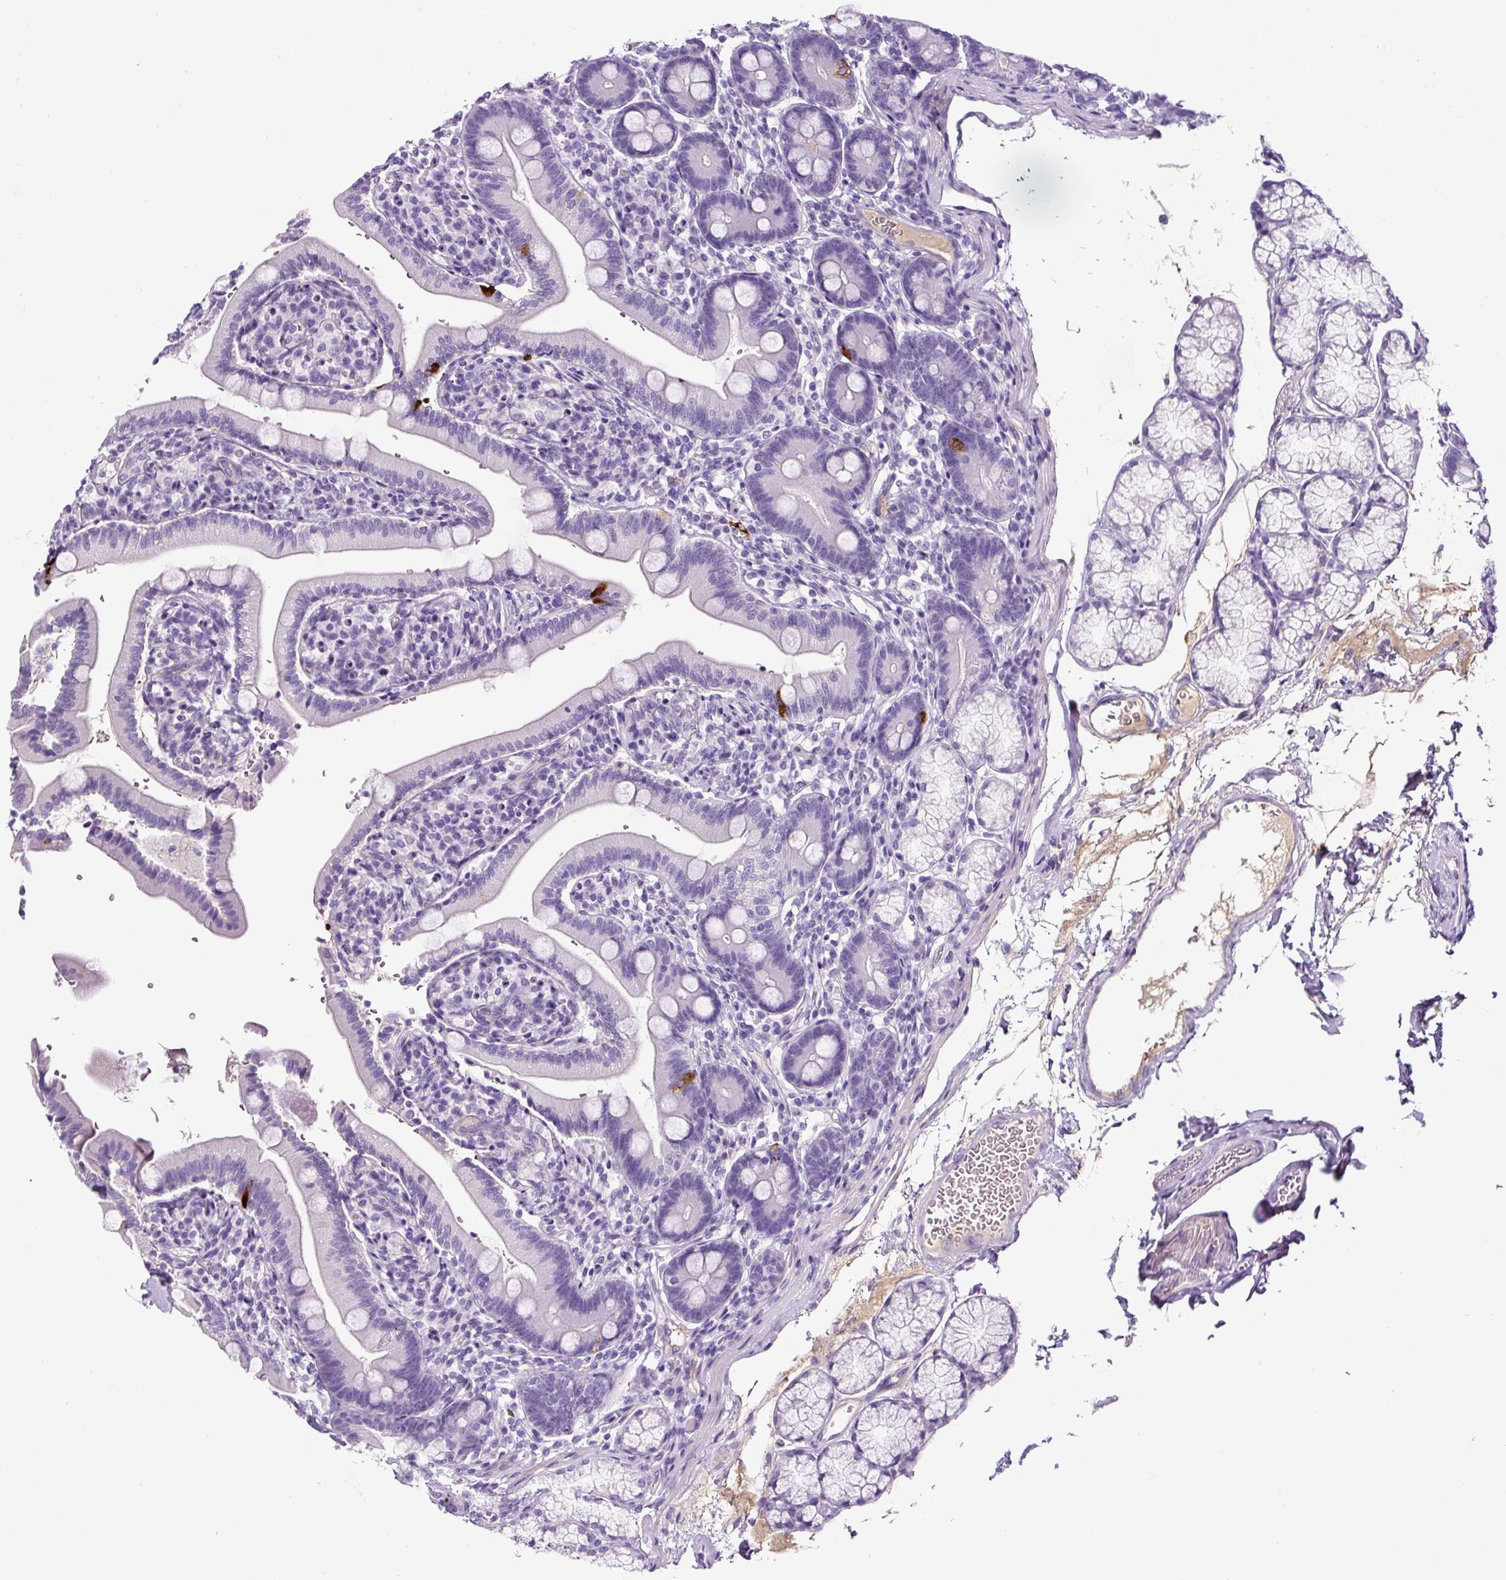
{"staining": {"intensity": "strong", "quantity": "<25%", "location": "cytoplasmic/membranous"}, "tissue": "duodenum", "cell_type": "Glandular cells", "image_type": "normal", "snomed": [{"axis": "morphology", "description": "Normal tissue, NOS"}, {"axis": "topography", "description": "Duodenum"}], "caption": "Glandular cells reveal medium levels of strong cytoplasmic/membranous positivity in about <25% of cells in unremarkable duodenum.", "gene": "OR14A2", "patient": {"sex": "female", "age": 67}}